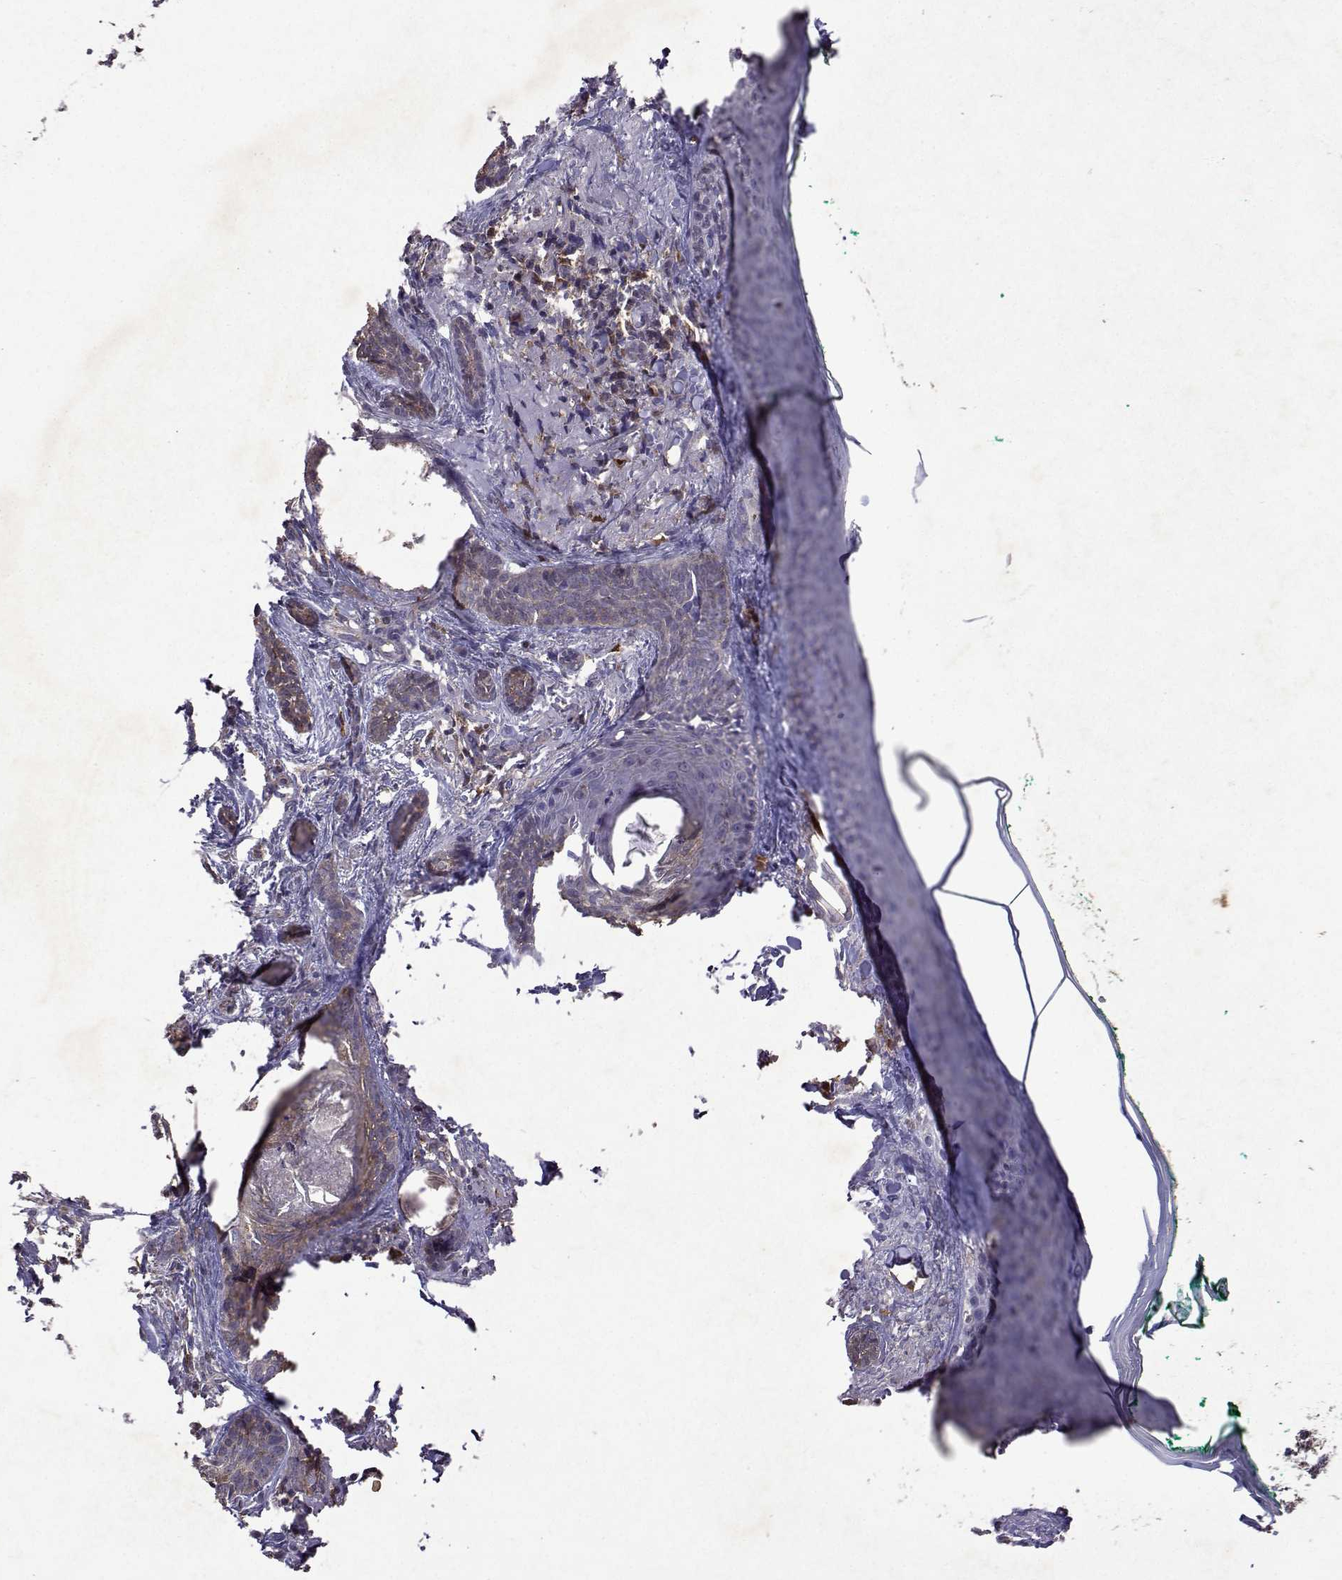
{"staining": {"intensity": "weak", "quantity": ">75%", "location": "cytoplasmic/membranous"}, "tissue": "skin cancer", "cell_type": "Tumor cells", "image_type": "cancer", "snomed": [{"axis": "morphology", "description": "Basal cell carcinoma"}, {"axis": "topography", "description": "Skin"}], "caption": "Protein staining of skin cancer tissue displays weak cytoplasmic/membranous positivity in about >75% of tumor cells.", "gene": "APAF1", "patient": {"sex": "female", "age": 78}}